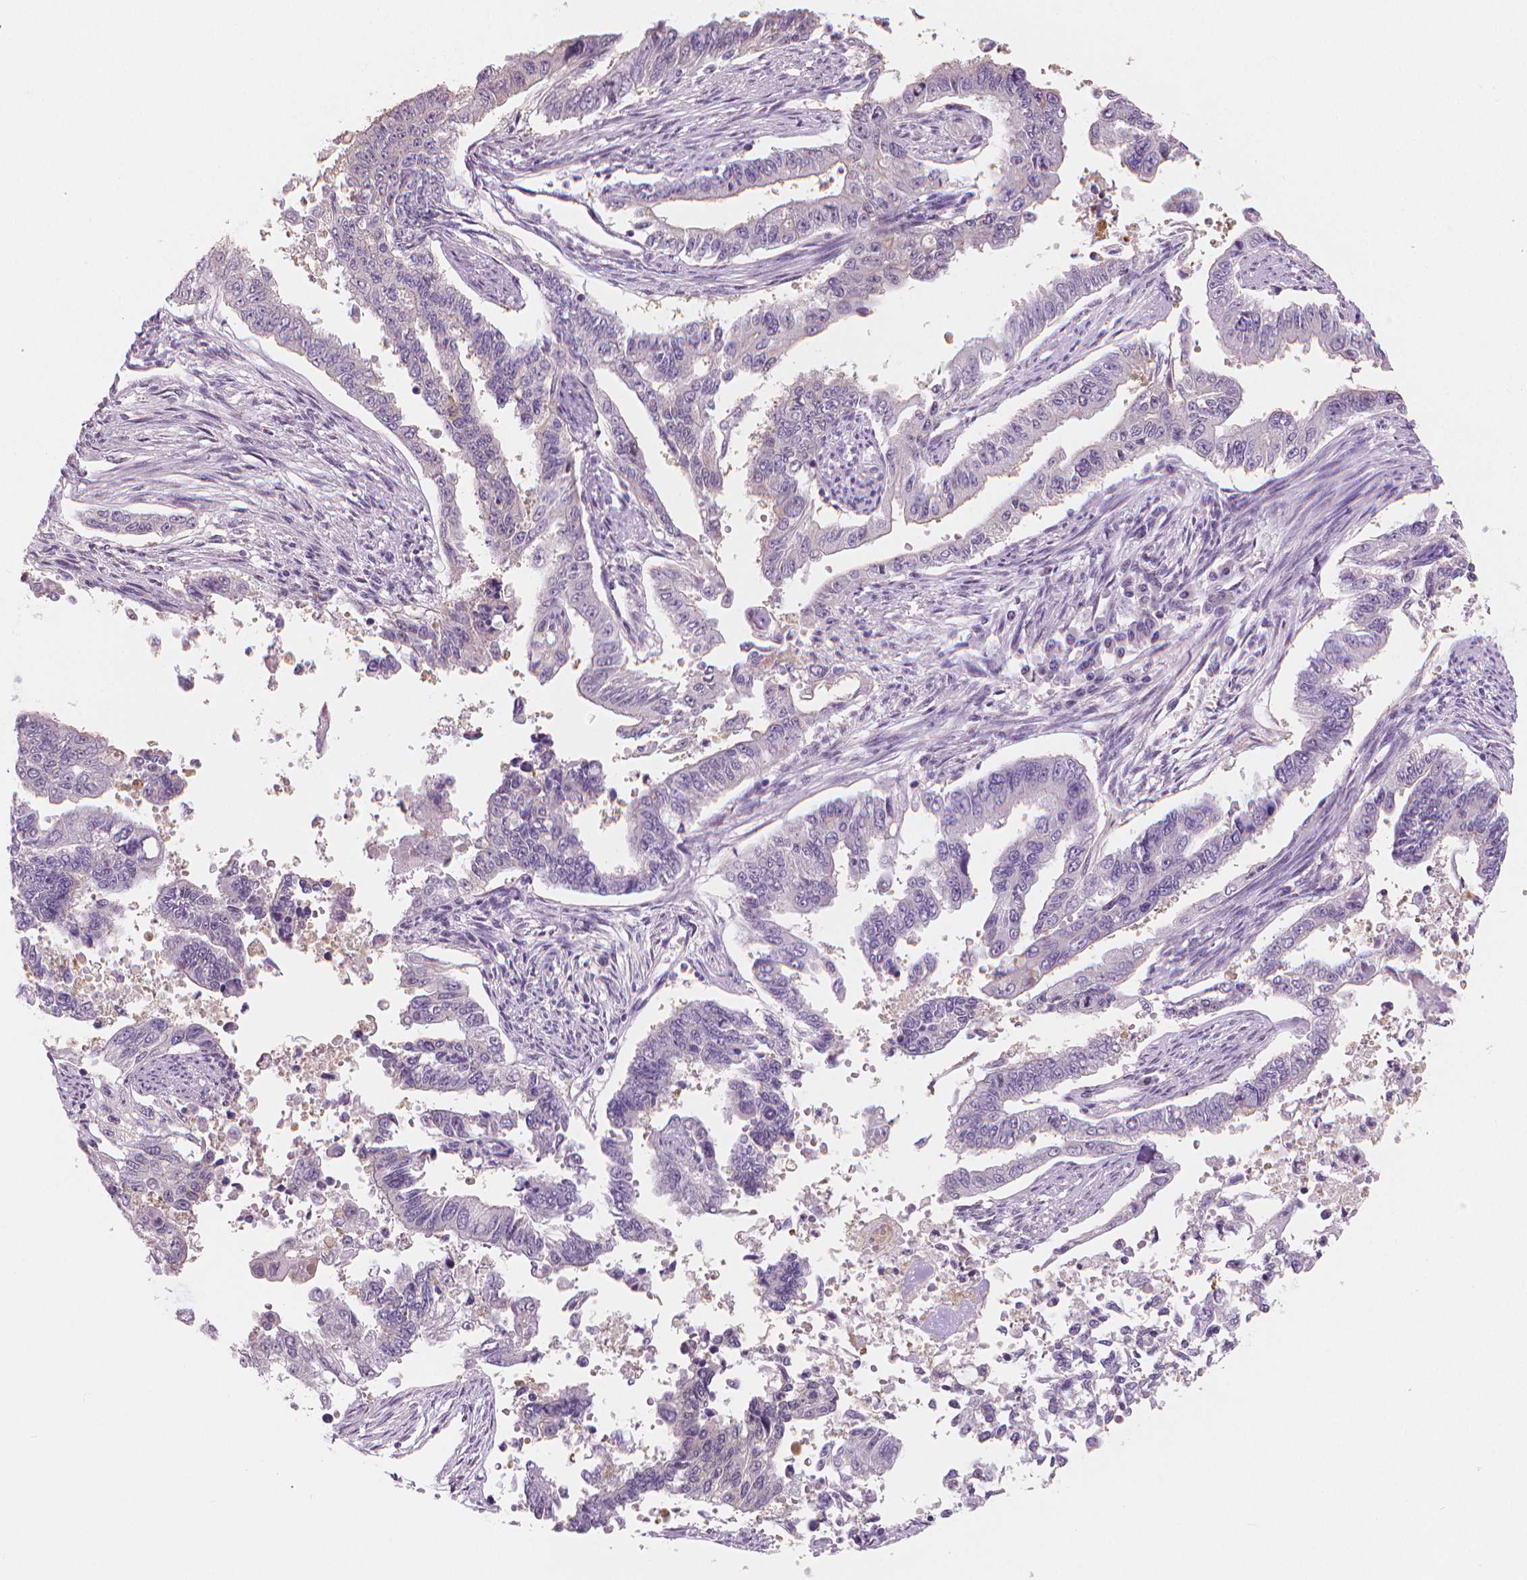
{"staining": {"intensity": "negative", "quantity": "none", "location": "none"}, "tissue": "endometrial cancer", "cell_type": "Tumor cells", "image_type": "cancer", "snomed": [{"axis": "morphology", "description": "Adenocarcinoma, NOS"}, {"axis": "topography", "description": "Uterus"}], "caption": "Immunohistochemistry (IHC) photomicrograph of neoplastic tissue: human endometrial adenocarcinoma stained with DAB demonstrates no significant protein staining in tumor cells. Brightfield microscopy of immunohistochemistry (IHC) stained with DAB (brown) and hematoxylin (blue), captured at high magnification.", "gene": "APOA4", "patient": {"sex": "female", "age": 59}}